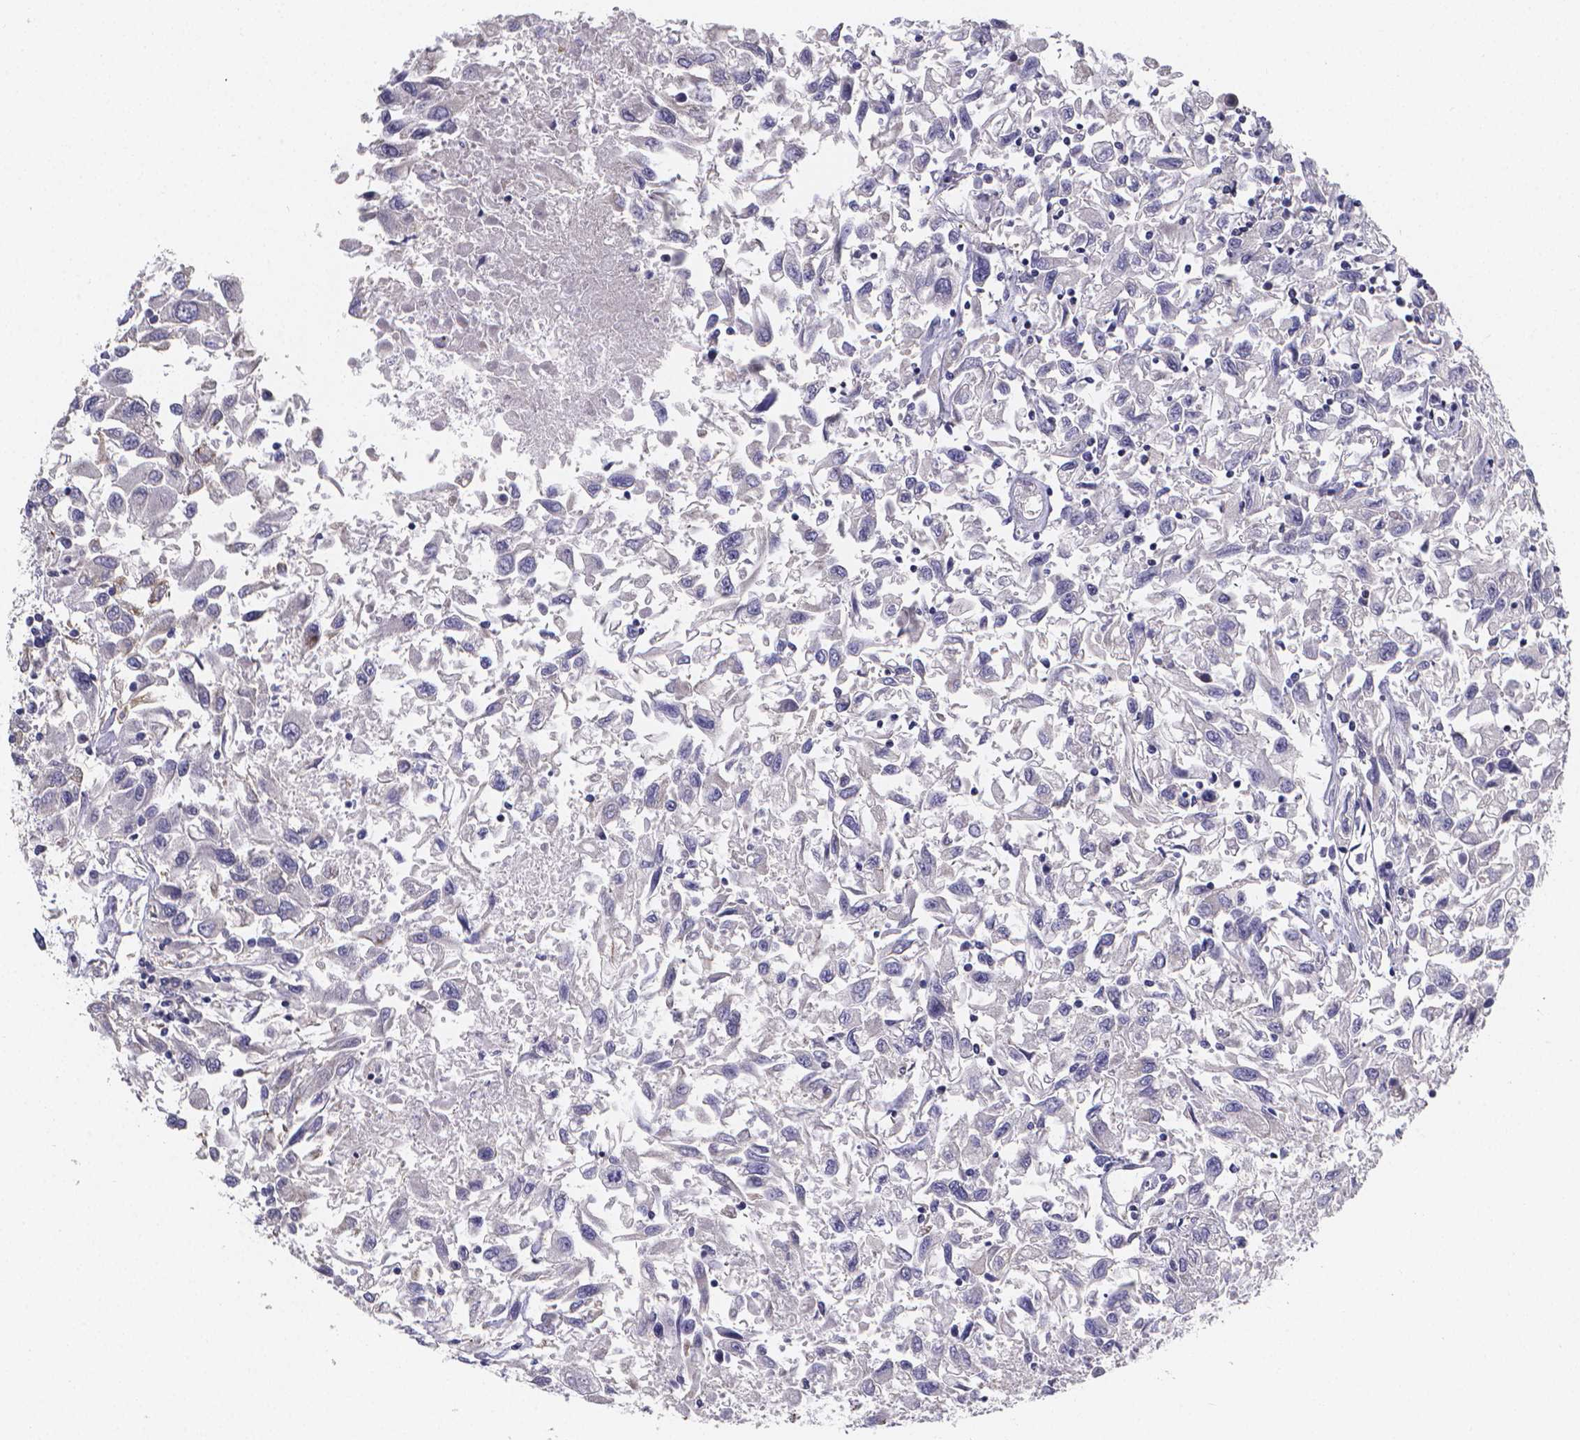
{"staining": {"intensity": "negative", "quantity": "none", "location": "none"}, "tissue": "renal cancer", "cell_type": "Tumor cells", "image_type": "cancer", "snomed": [{"axis": "morphology", "description": "Adenocarcinoma, NOS"}, {"axis": "topography", "description": "Kidney"}], "caption": "Immunohistochemistry image of neoplastic tissue: adenocarcinoma (renal) stained with DAB shows no significant protein staining in tumor cells.", "gene": "PAH", "patient": {"sex": "female", "age": 76}}